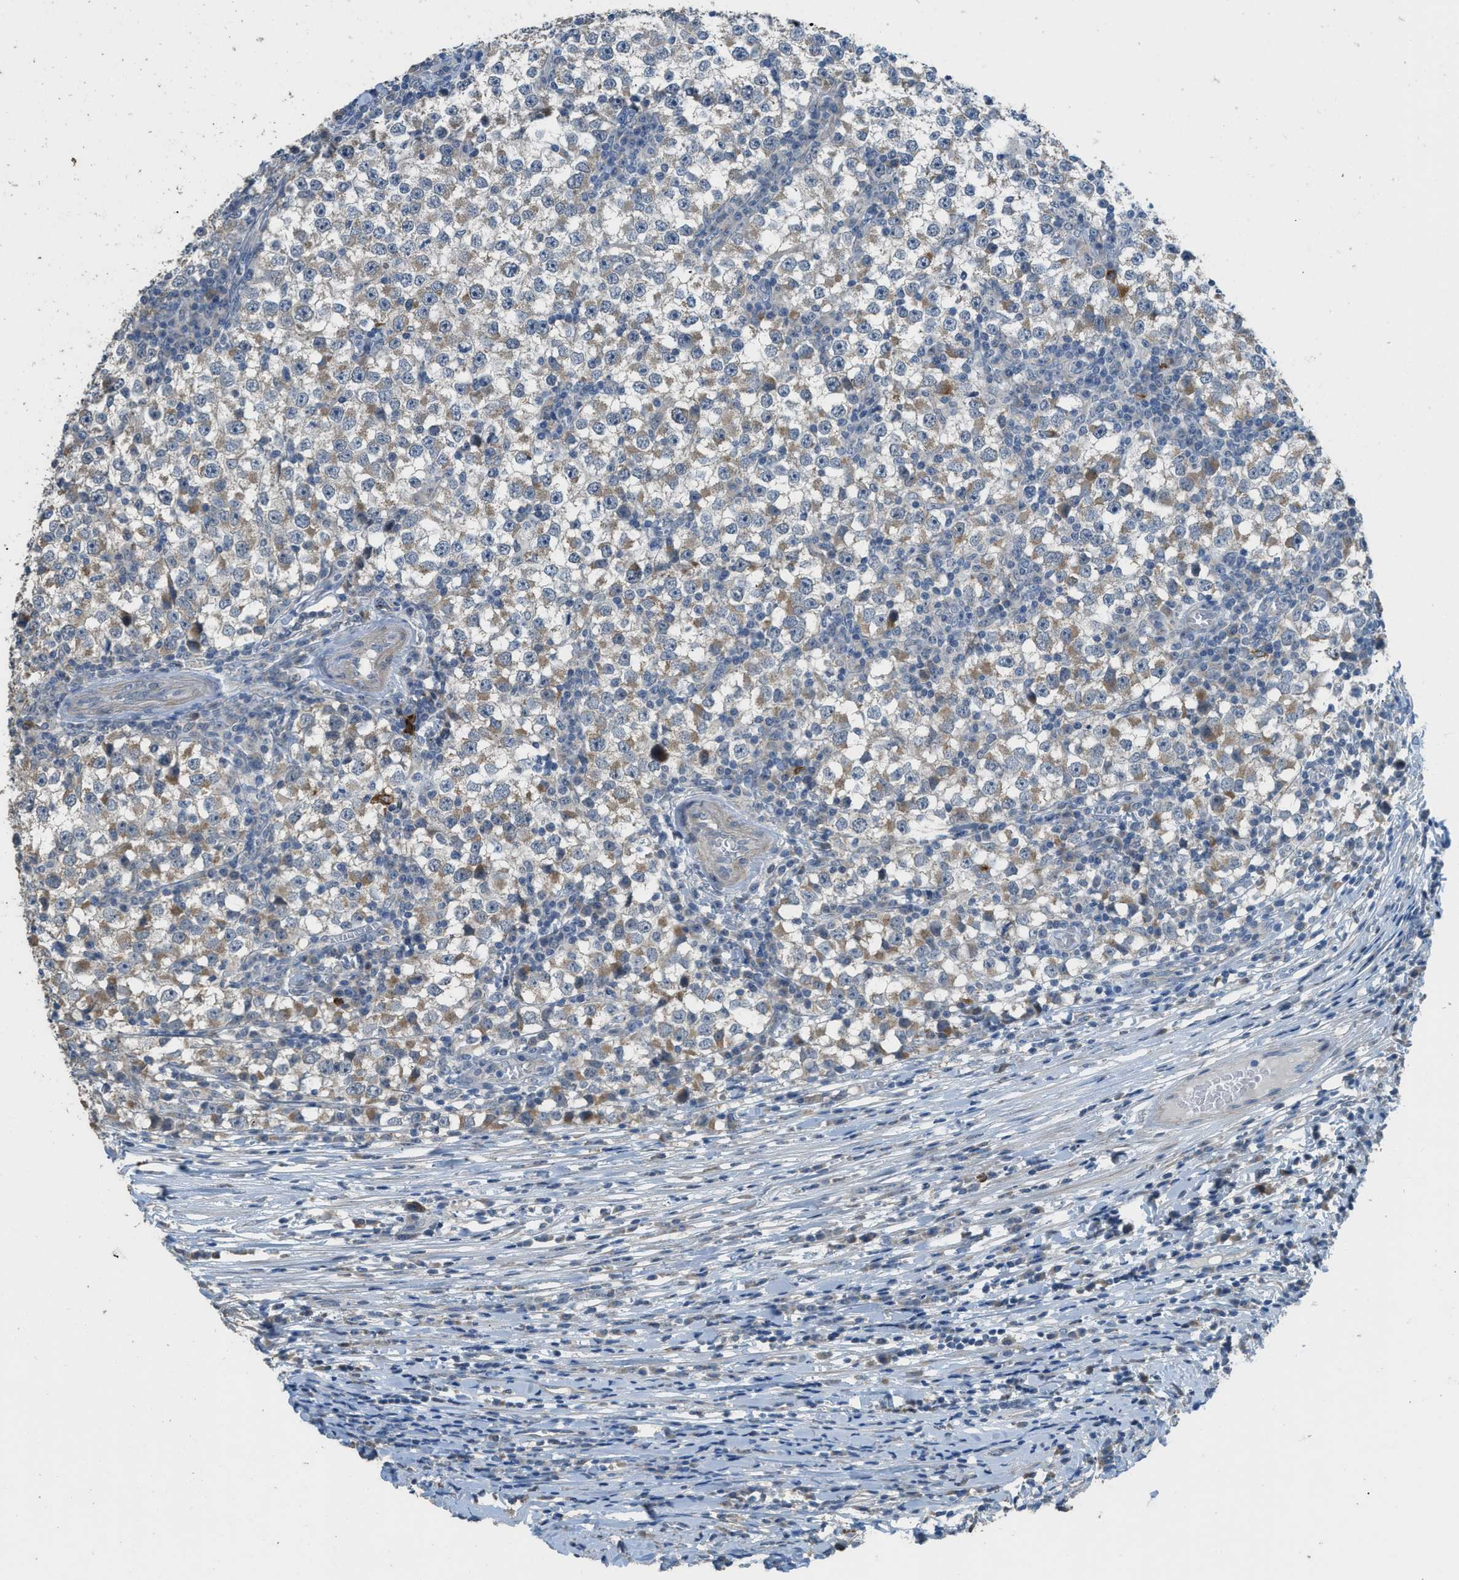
{"staining": {"intensity": "weak", "quantity": "25%-75%", "location": "cytoplasmic/membranous"}, "tissue": "testis cancer", "cell_type": "Tumor cells", "image_type": "cancer", "snomed": [{"axis": "morphology", "description": "Seminoma, NOS"}, {"axis": "topography", "description": "Testis"}], "caption": "Protein staining of seminoma (testis) tissue displays weak cytoplasmic/membranous positivity in approximately 25%-75% of tumor cells.", "gene": "TIMD4", "patient": {"sex": "male", "age": 65}}